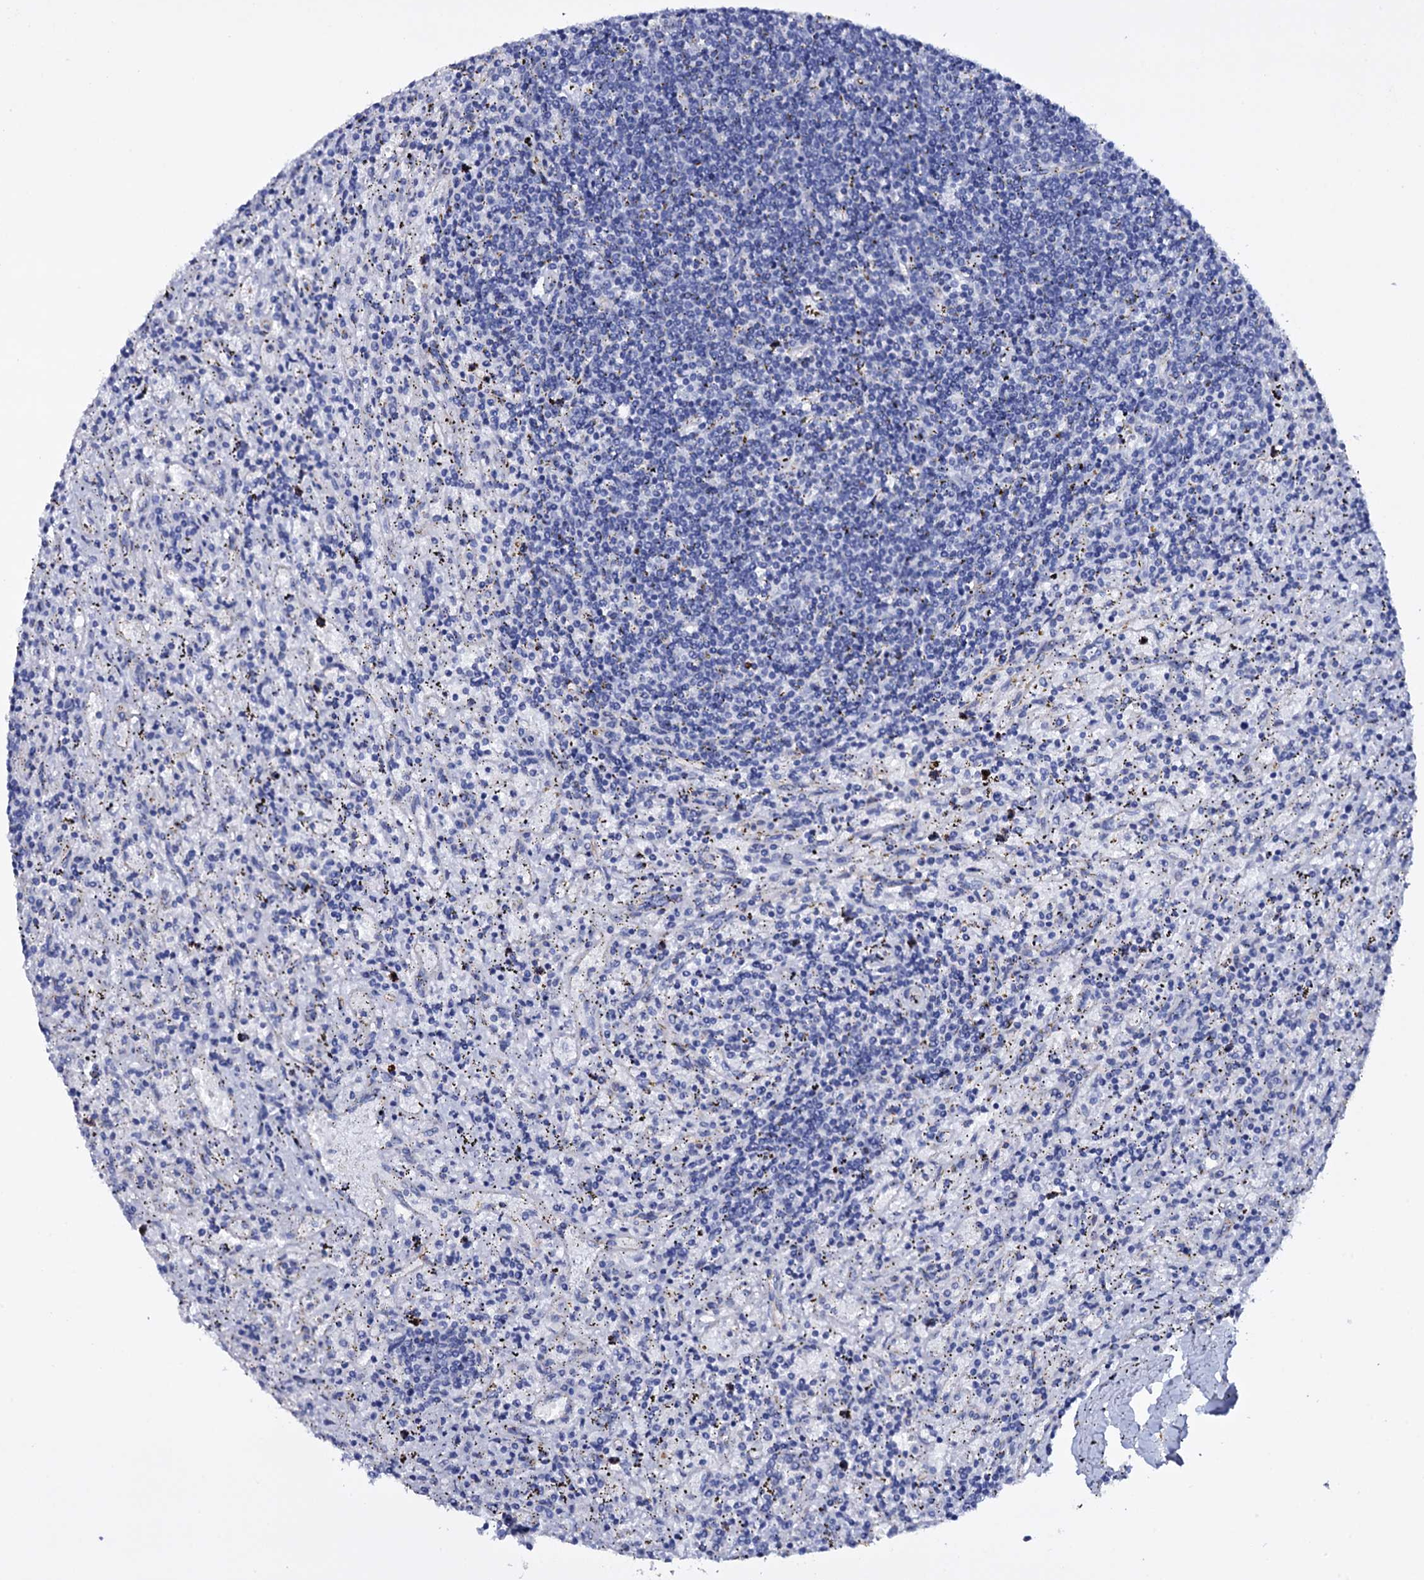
{"staining": {"intensity": "negative", "quantity": "none", "location": "none"}, "tissue": "lymphoma", "cell_type": "Tumor cells", "image_type": "cancer", "snomed": [{"axis": "morphology", "description": "Malignant lymphoma, non-Hodgkin's type, Low grade"}, {"axis": "topography", "description": "Spleen"}], "caption": "Histopathology image shows no protein expression in tumor cells of lymphoma tissue. The staining was performed using DAB (3,3'-diaminobenzidine) to visualize the protein expression in brown, while the nuclei were stained in blue with hematoxylin (Magnification: 20x).", "gene": "ITPRID2", "patient": {"sex": "male", "age": 76}}